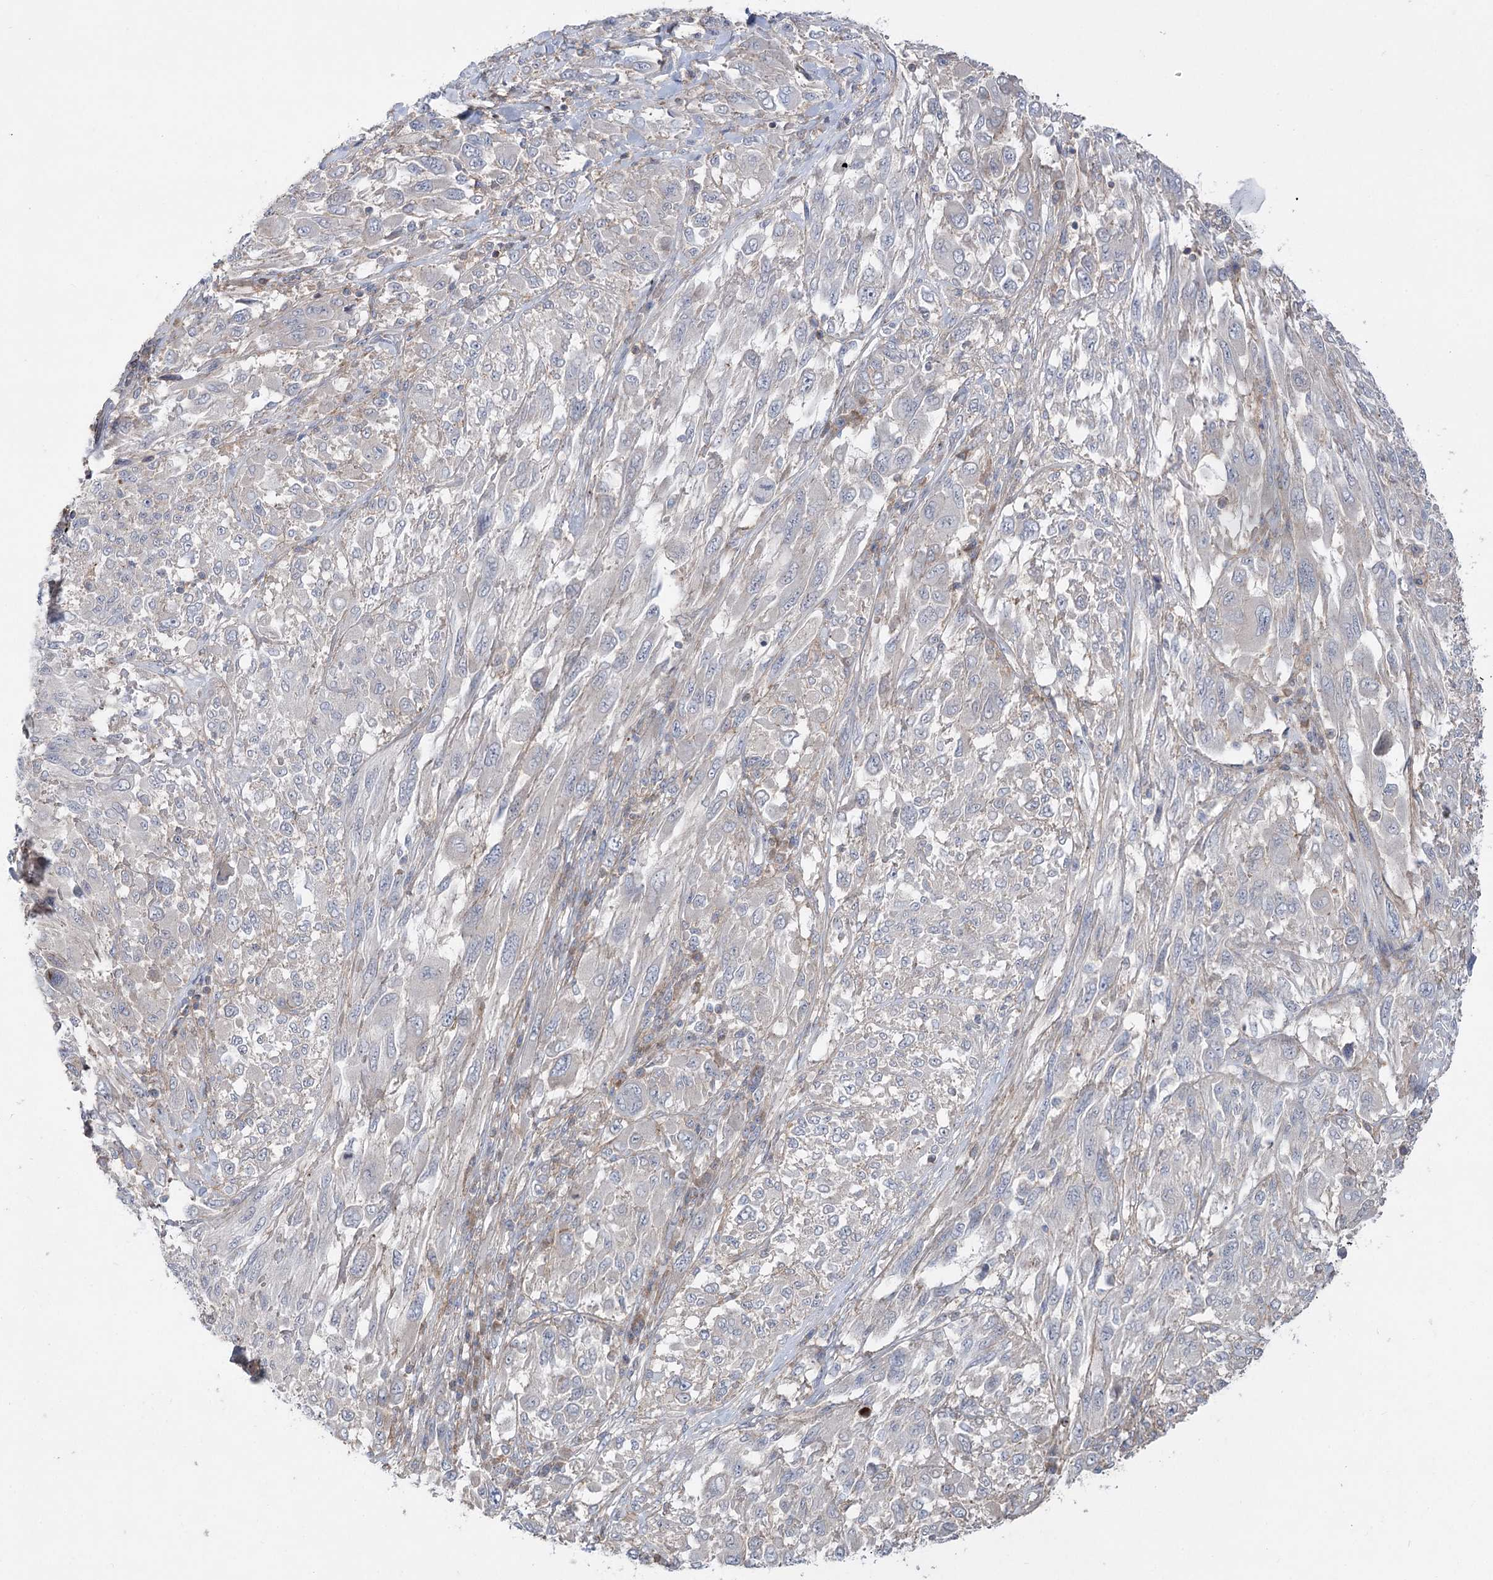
{"staining": {"intensity": "negative", "quantity": "none", "location": "none"}, "tissue": "melanoma", "cell_type": "Tumor cells", "image_type": "cancer", "snomed": [{"axis": "morphology", "description": "Malignant melanoma, NOS"}, {"axis": "topography", "description": "Skin"}], "caption": "Micrograph shows no significant protein staining in tumor cells of melanoma.", "gene": "LARP1B", "patient": {"sex": "female", "age": 91}}